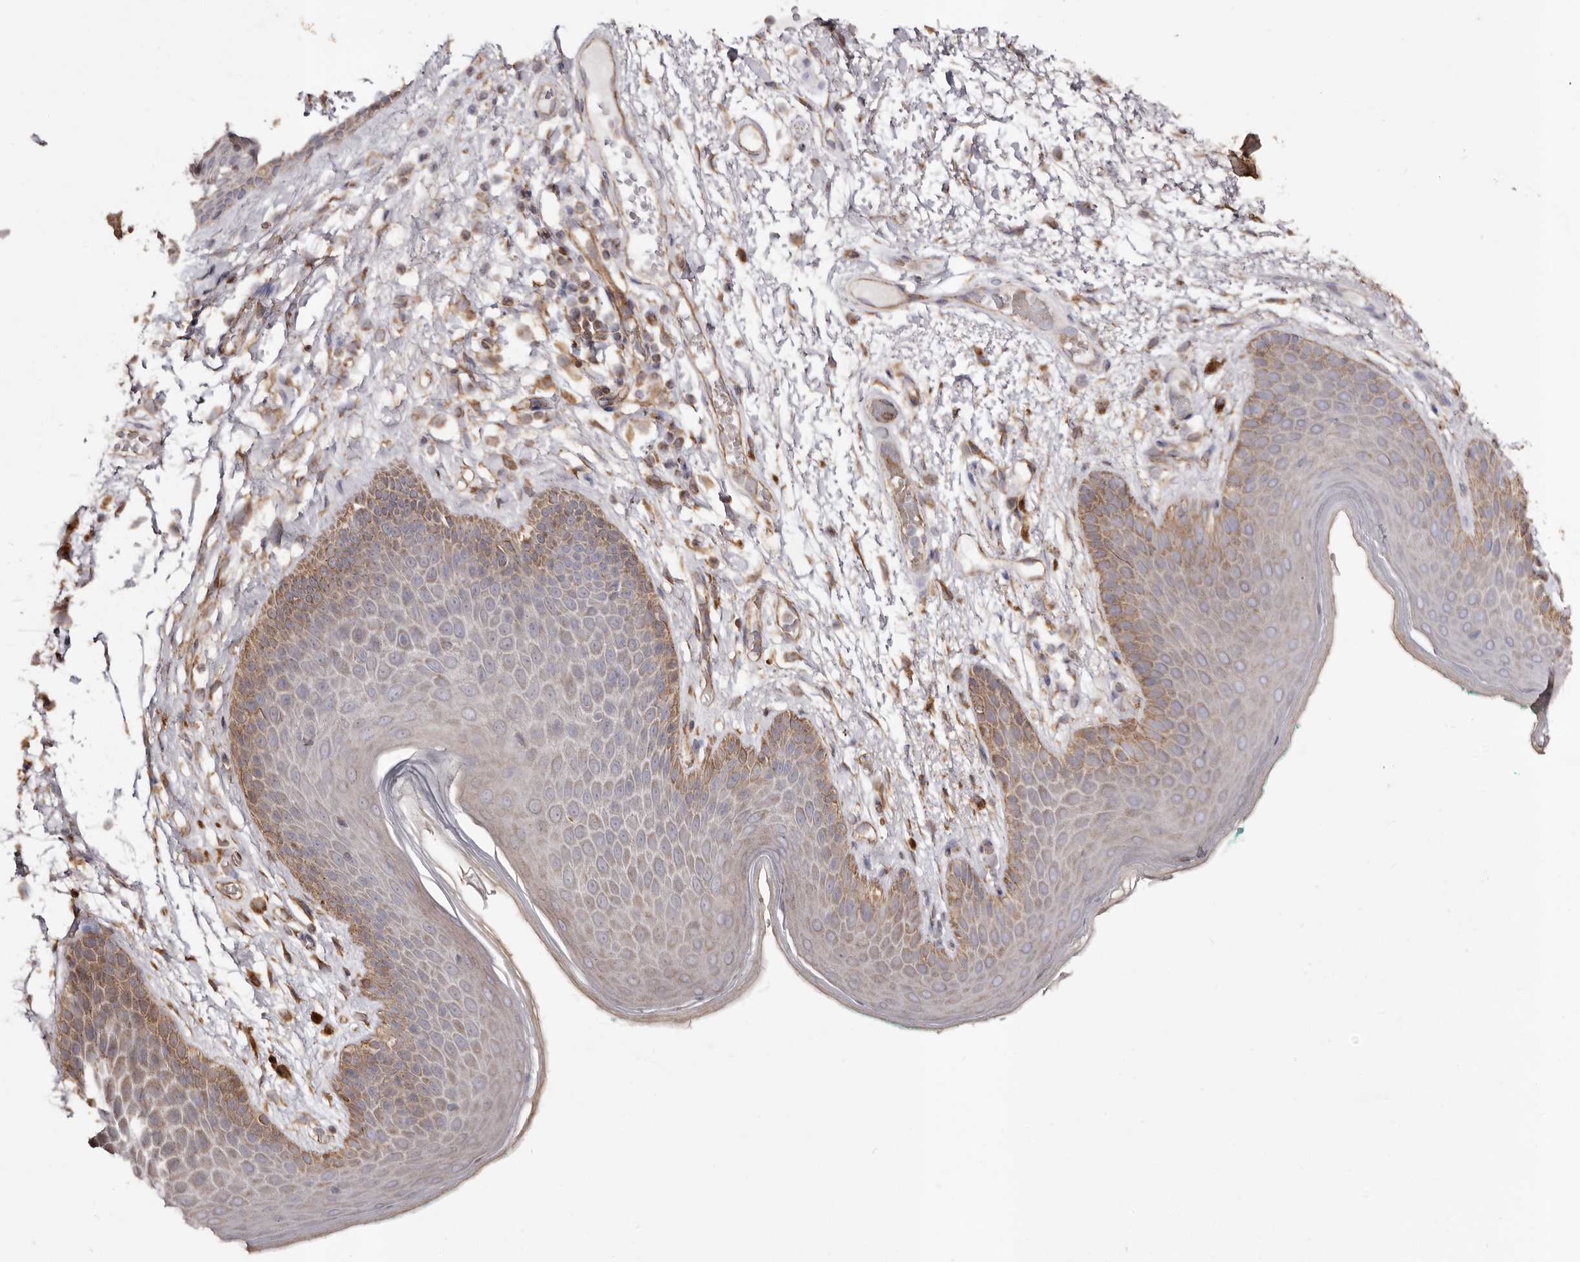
{"staining": {"intensity": "moderate", "quantity": "25%-75%", "location": "cytoplasmic/membranous"}, "tissue": "skin", "cell_type": "Epidermal cells", "image_type": "normal", "snomed": [{"axis": "morphology", "description": "Normal tissue, NOS"}, {"axis": "topography", "description": "Anal"}], "caption": "Brown immunohistochemical staining in normal skin exhibits moderate cytoplasmic/membranous expression in about 25%-75% of epidermal cells.", "gene": "MACC1", "patient": {"sex": "male", "age": 74}}